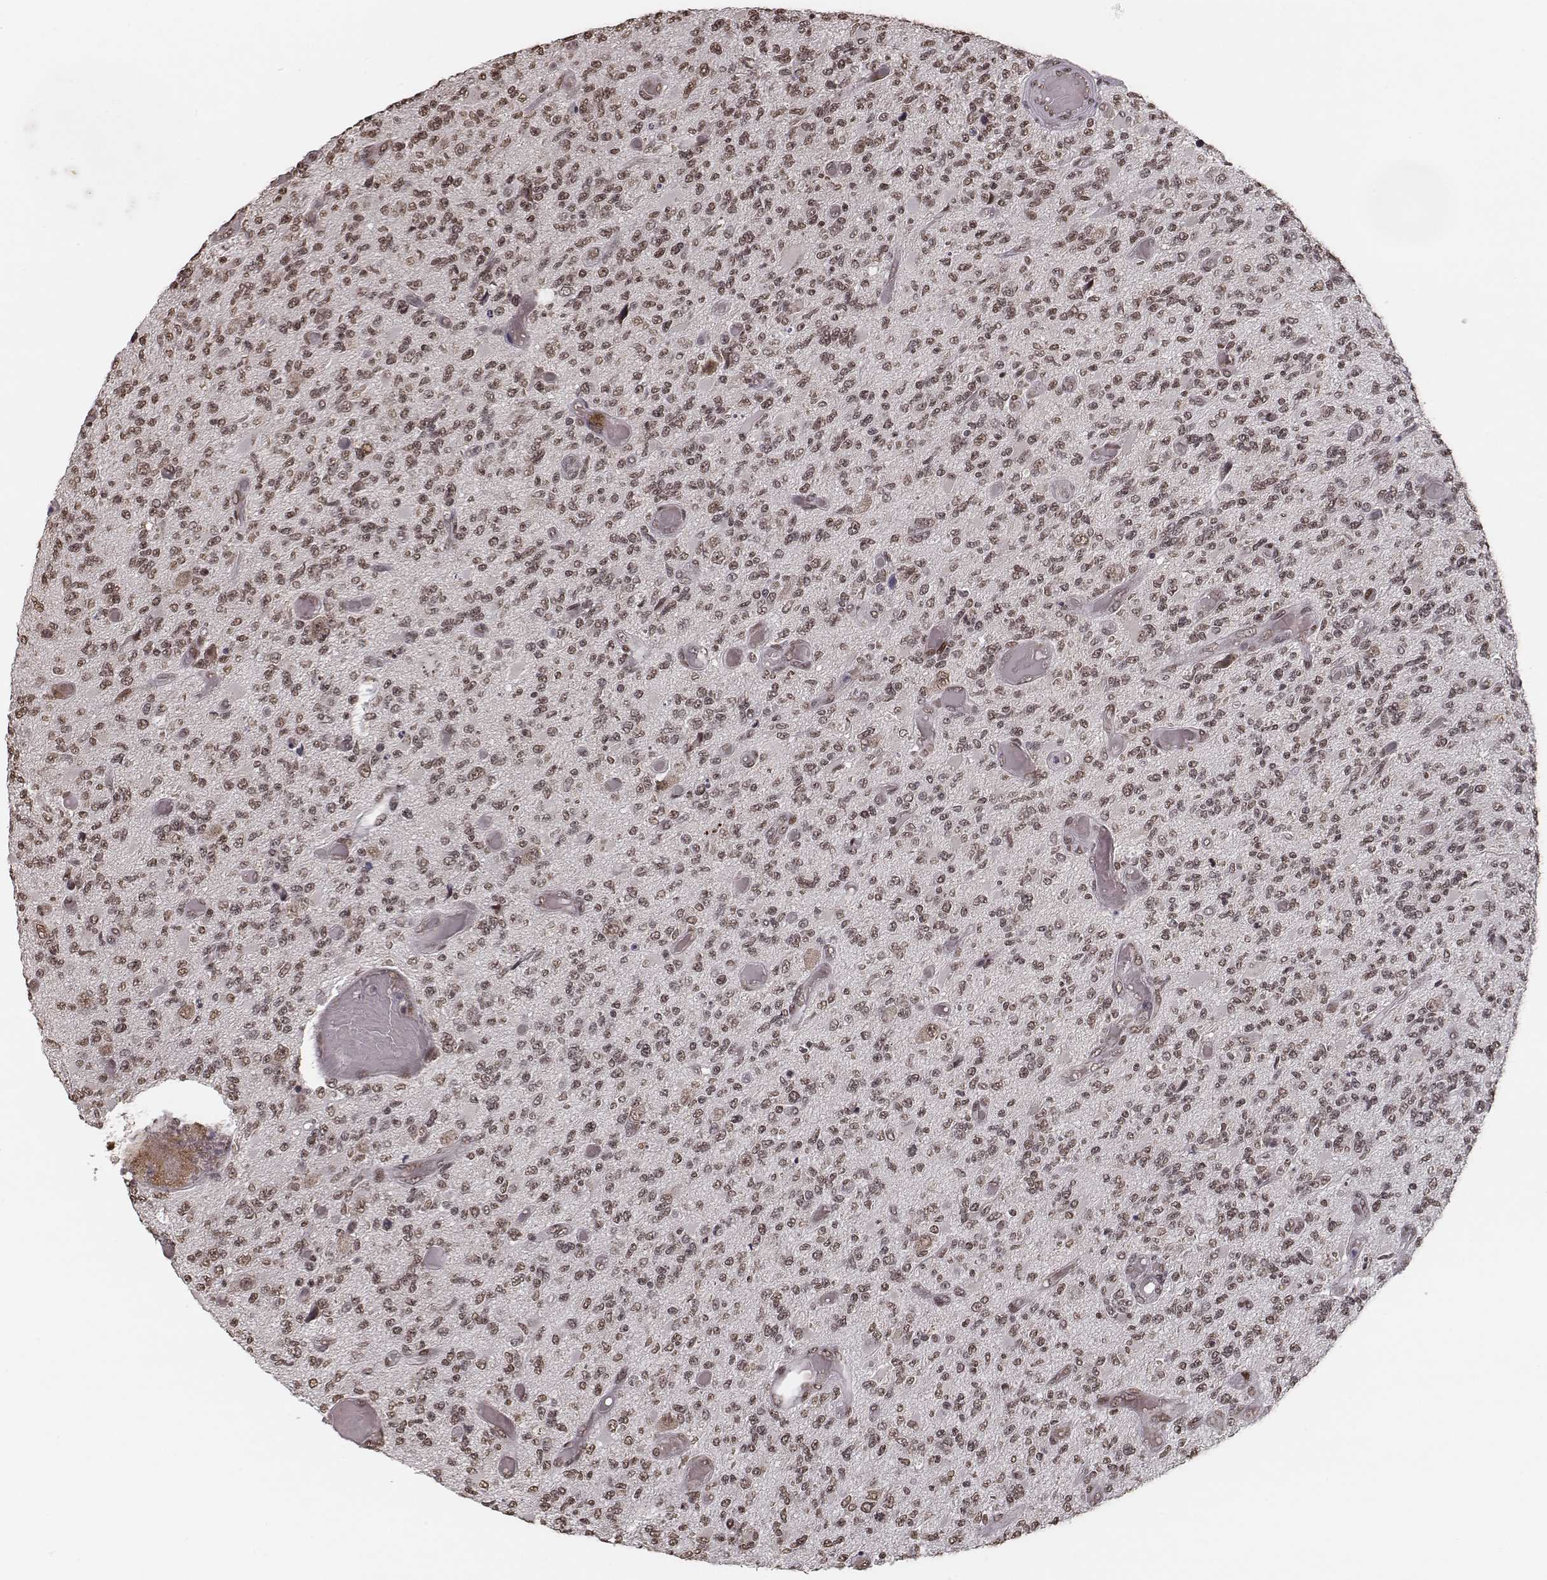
{"staining": {"intensity": "moderate", "quantity": ">75%", "location": "nuclear"}, "tissue": "glioma", "cell_type": "Tumor cells", "image_type": "cancer", "snomed": [{"axis": "morphology", "description": "Glioma, malignant, High grade"}, {"axis": "topography", "description": "Brain"}], "caption": "Immunohistochemical staining of glioma shows moderate nuclear protein expression in approximately >75% of tumor cells.", "gene": "HMGA2", "patient": {"sex": "female", "age": 63}}